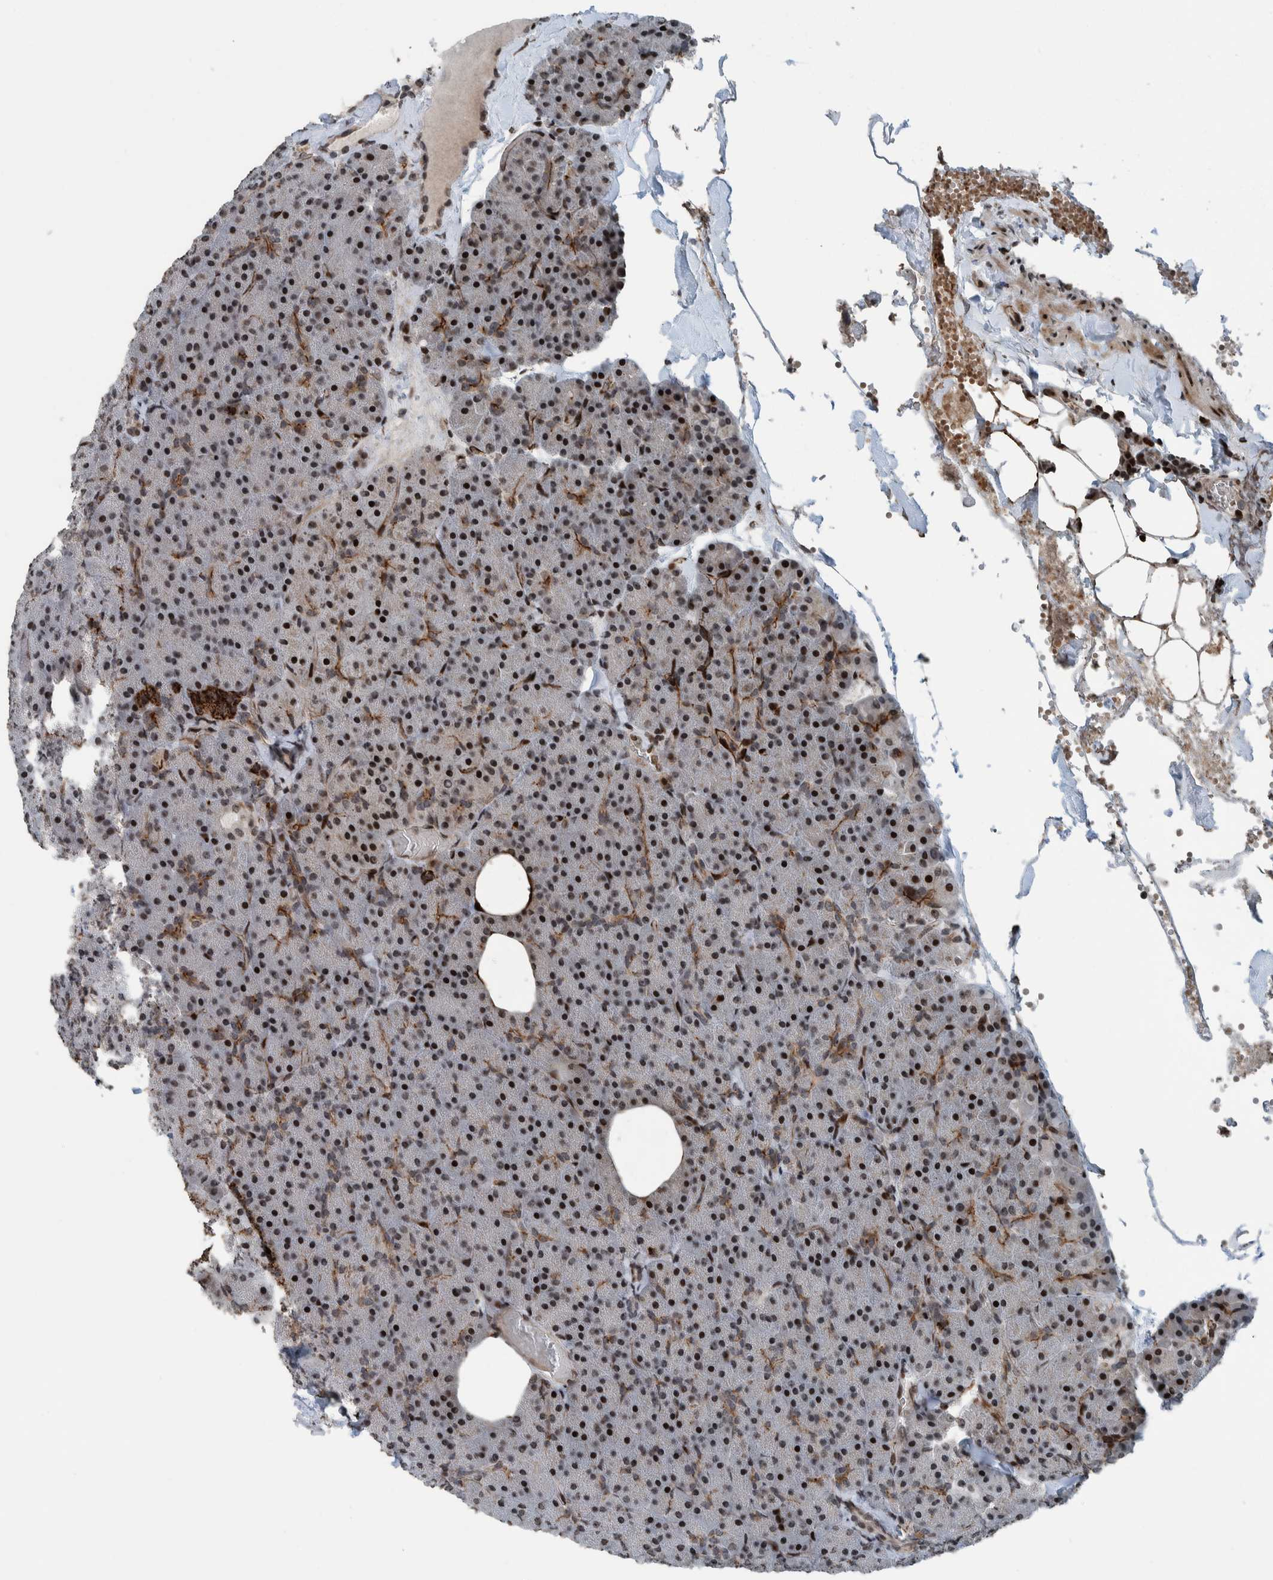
{"staining": {"intensity": "moderate", "quantity": ">75%", "location": "cytoplasmic/membranous,nuclear"}, "tissue": "pancreas", "cell_type": "Exocrine glandular cells", "image_type": "normal", "snomed": [{"axis": "morphology", "description": "Normal tissue, NOS"}, {"axis": "morphology", "description": "Carcinoid, malignant, NOS"}, {"axis": "topography", "description": "Pancreas"}], "caption": "Pancreas stained with IHC demonstrates moderate cytoplasmic/membranous,nuclear expression in about >75% of exocrine glandular cells. (Brightfield microscopy of DAB IHC at high magnification).", "gene": "ZNF366", "patient": {"sex": "female", "age": 35}}